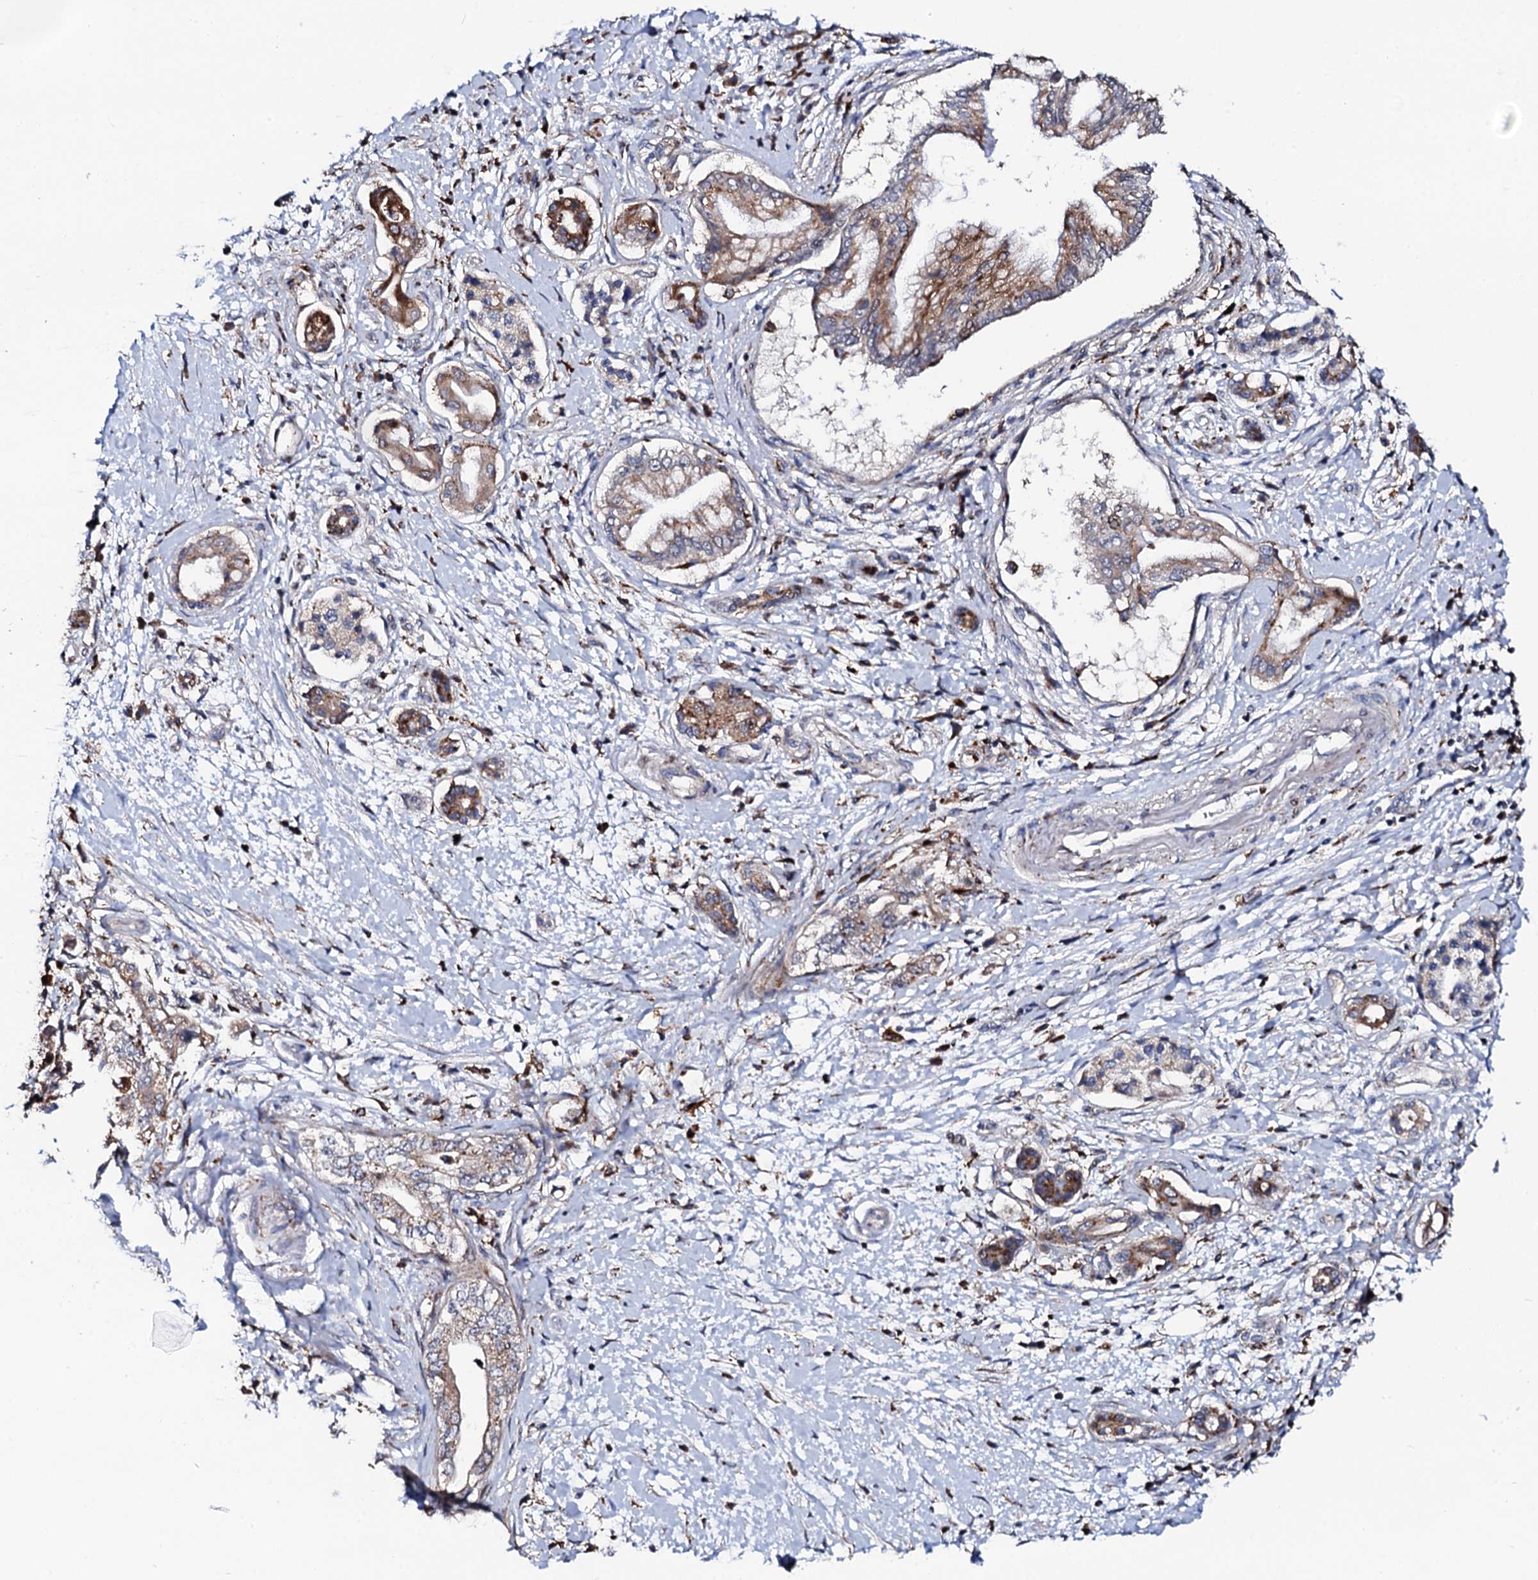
{"staining": {"intensity": "moderate", "quantity": ">75%", "location": "cytoplasmic/membranous"}, "tissue": "pancreatic cancer", "cell_type": "Tumor cells", "image_type": "cancer", "snomed": [{"axis": "morphology", "description": "Adenocarcinoma, NOS"}, {"axis": "topography", "description": "Pancreas"}], "caption": "Pancreatic cancer tissue demonstrates moderate cytoplasmic/membranous positivity in approximately >75% of tumor cells, visualized by immunohistochemistry. The staining is performed using DAB brown chromogen to label protein expression. The nuclei are counter-stained blue using hematoxylin.", "gene": "TCIRG1", "patient": {"sex": "female", "age": 73}}